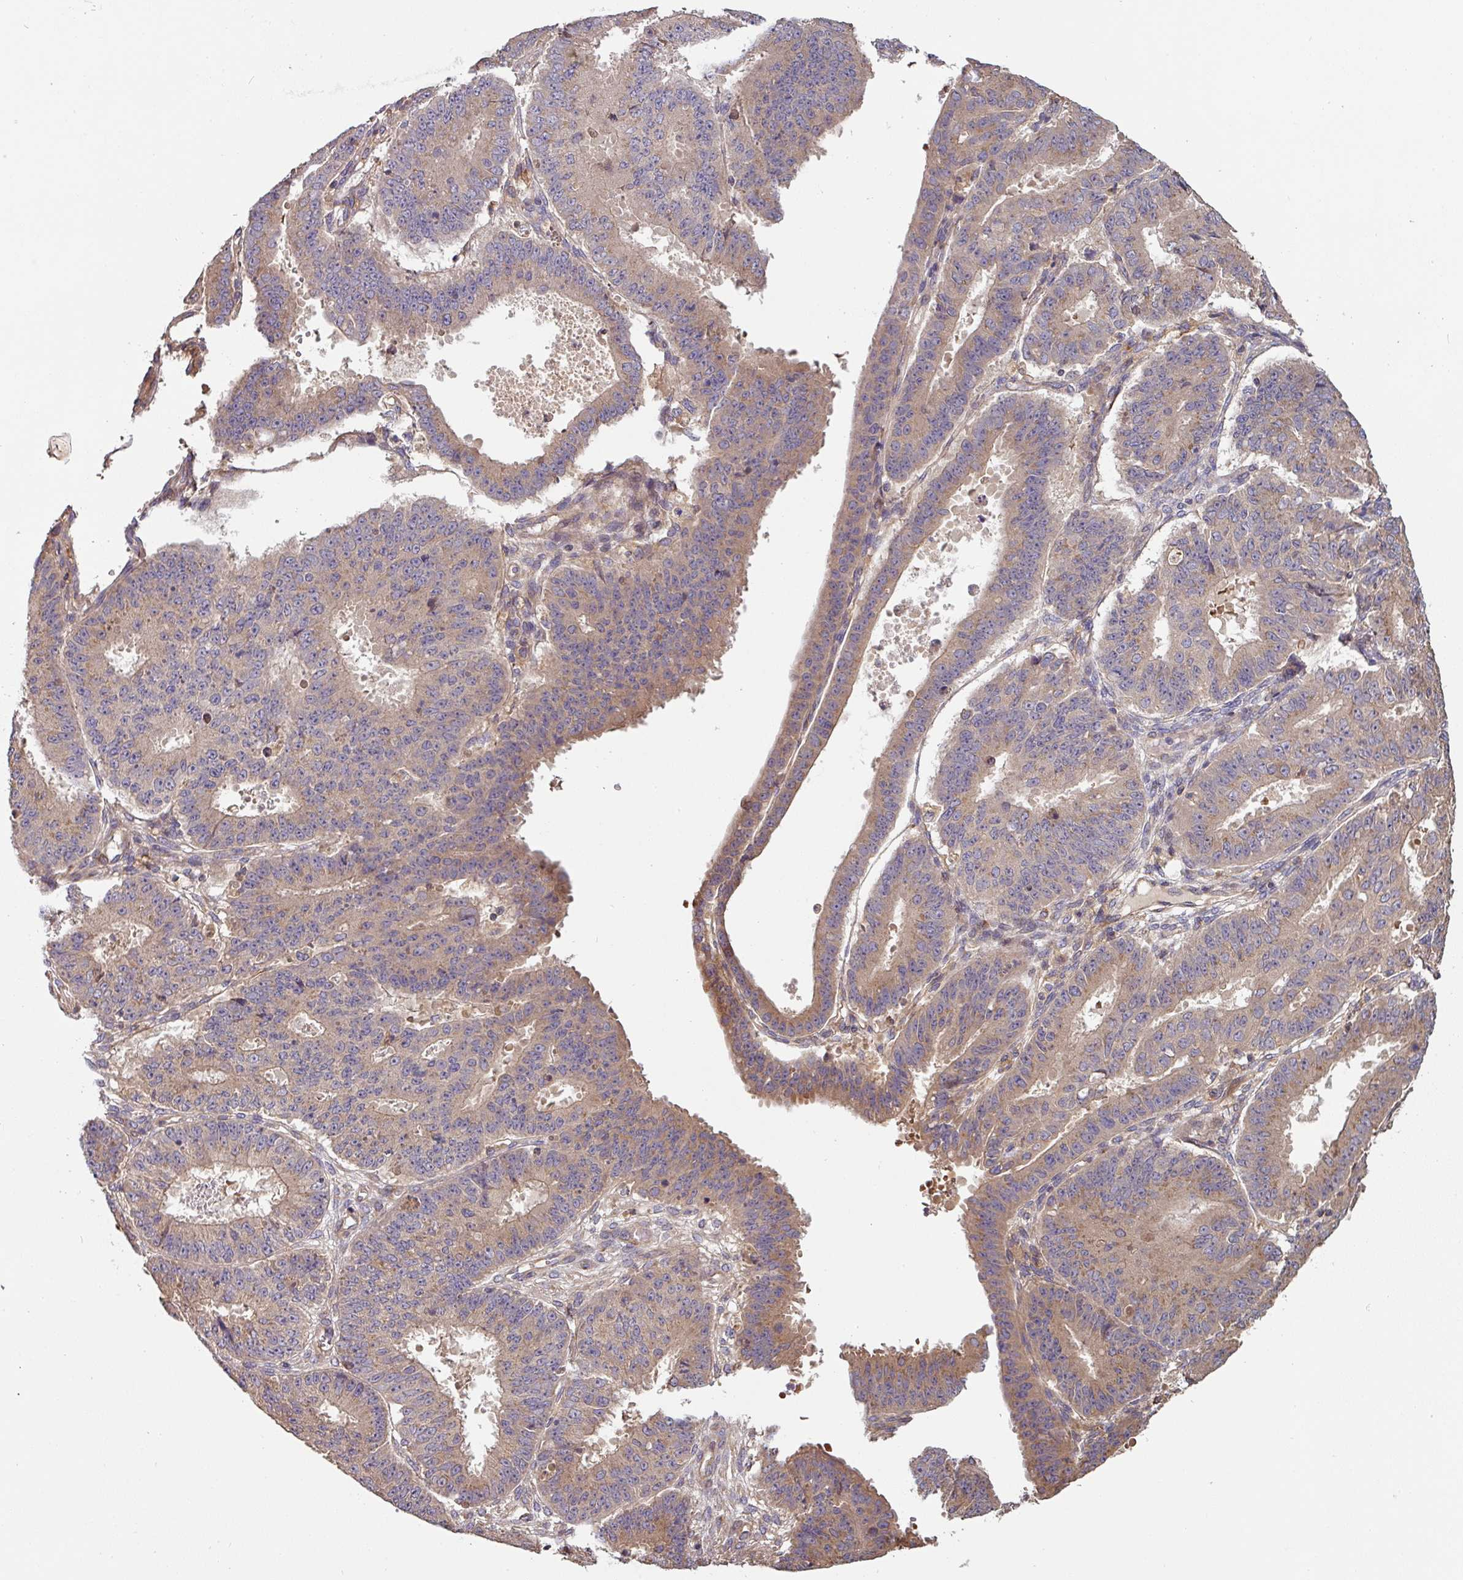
{"staining": {"intensity": "moderate", "quantity": "25%-75%", "location": "cytoplasmic/membranous"}, "tissue": "ovarian cancer", "cell_type": "Tumor cells", "image_type": "cancer", "snomed": [{"axis": "morphology", "description": "Carcinoma, endometroid"}, {"axis": "topography", "description": "Appendix"}, {"axis": "topography", "description": "Ovary"}], "caption": "There is medium levels of moderate cytoplasmic/membranous staining in tumor cells of ovarian cancer, as demonstrated by immunohistochemical staining (brown color).", "gene": "SIK1", "patient": {"sex": "female", "age": 42}}